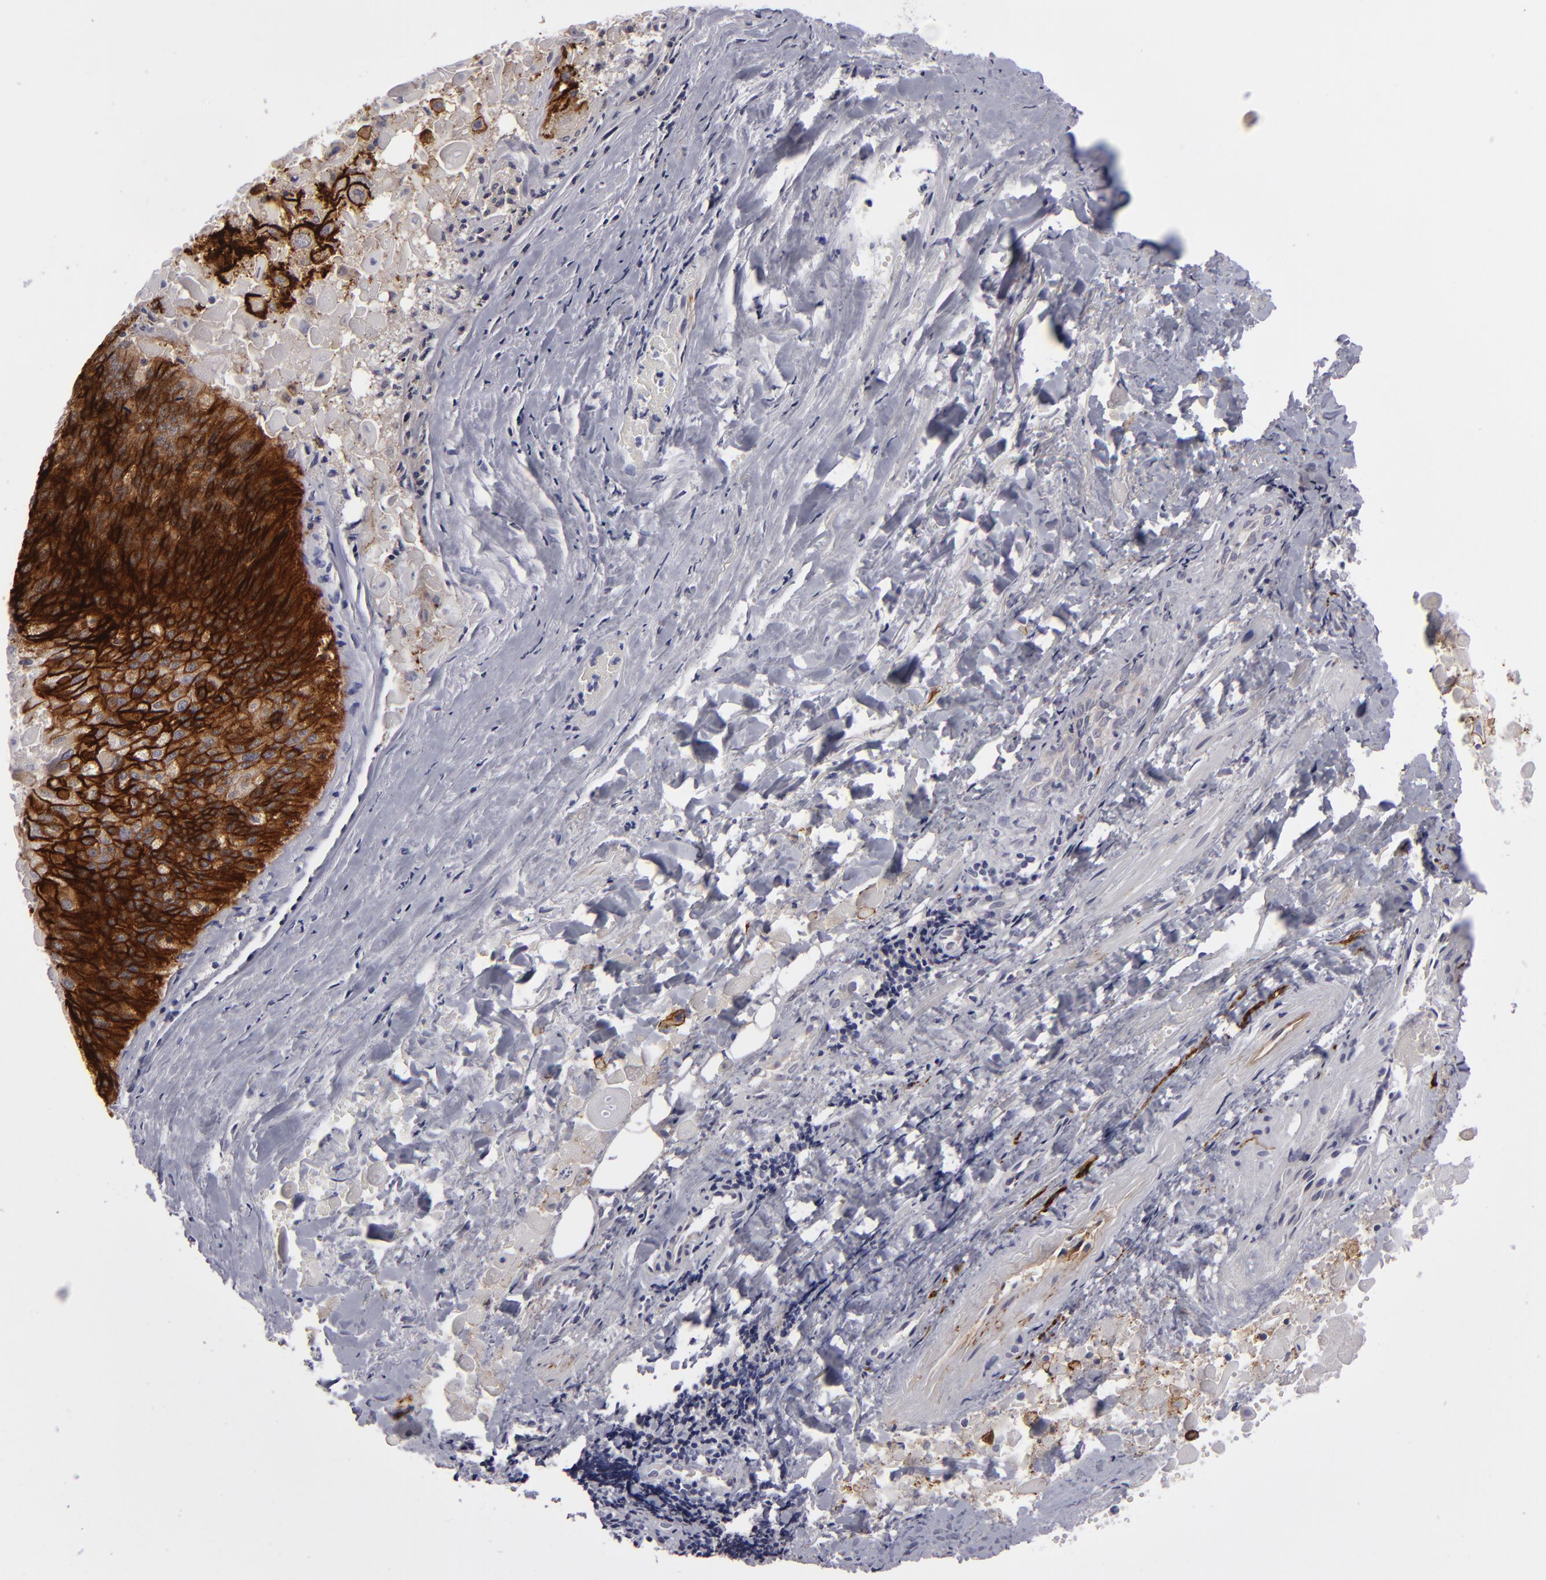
{"staining": {"intensity": "strong", "quantity": ">75%", "location": "cytoplasmic/membranous"}, "tissue": "lung cancer", "cell_type": "Tumor cells", "image_type": "cancer", "snomed": [{"axis": "morphology", "description": "Adenocarcinoma, NOS"}, {"axis": "topography", "description": "Lung"}], "caption": "A photomicrograph showing strong cytoplasmic/membranous positivity in approximately >75% of tumor cells in lung adenocarcinoma, as visualized by brown immunohistochemical staining.", "gene": "ALCAM", "patient": {"sex": "male", "age": 60}}